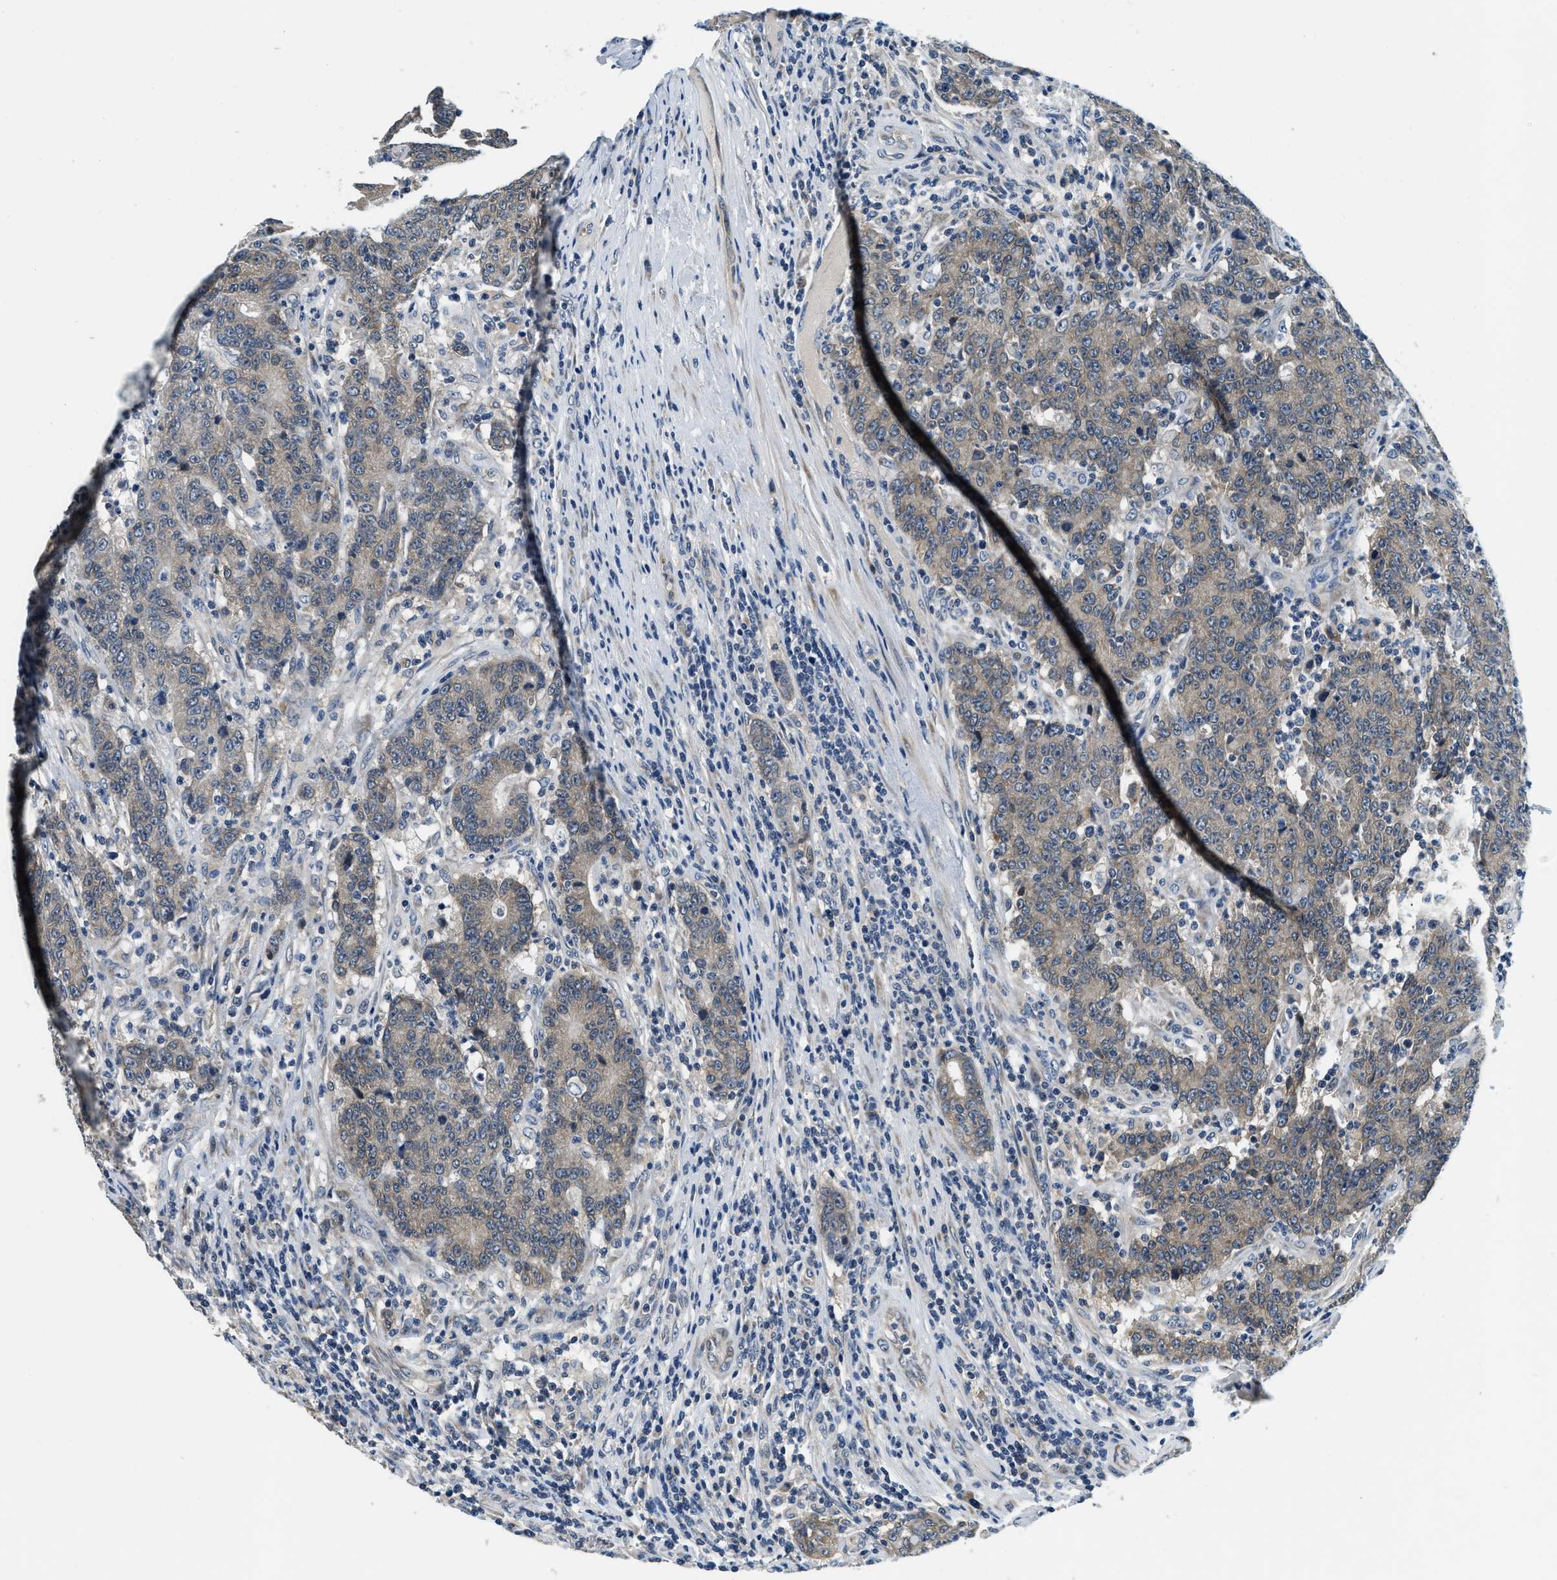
{"staining": {"intensity": "negative", "quantity": "none", "location": "none"}, "tissue": "colorectal cancer", "cell_type": "Tumor cells", "image_type": "cancer", "snomed": [{"axis": "morphology", "description": "Normal tissue, NOS"}, {"axis": "morphology", "description": "Adenocarcinoma, NOS"}, {"axis": "topography", "description": "Colon"}], "caption": "The photomicrograph exhibits no significant positivity in tumor cells of colorectal adenocarcinoma.", "gene": "YAE1", "patient": {"sex": "female", "age": 75}}